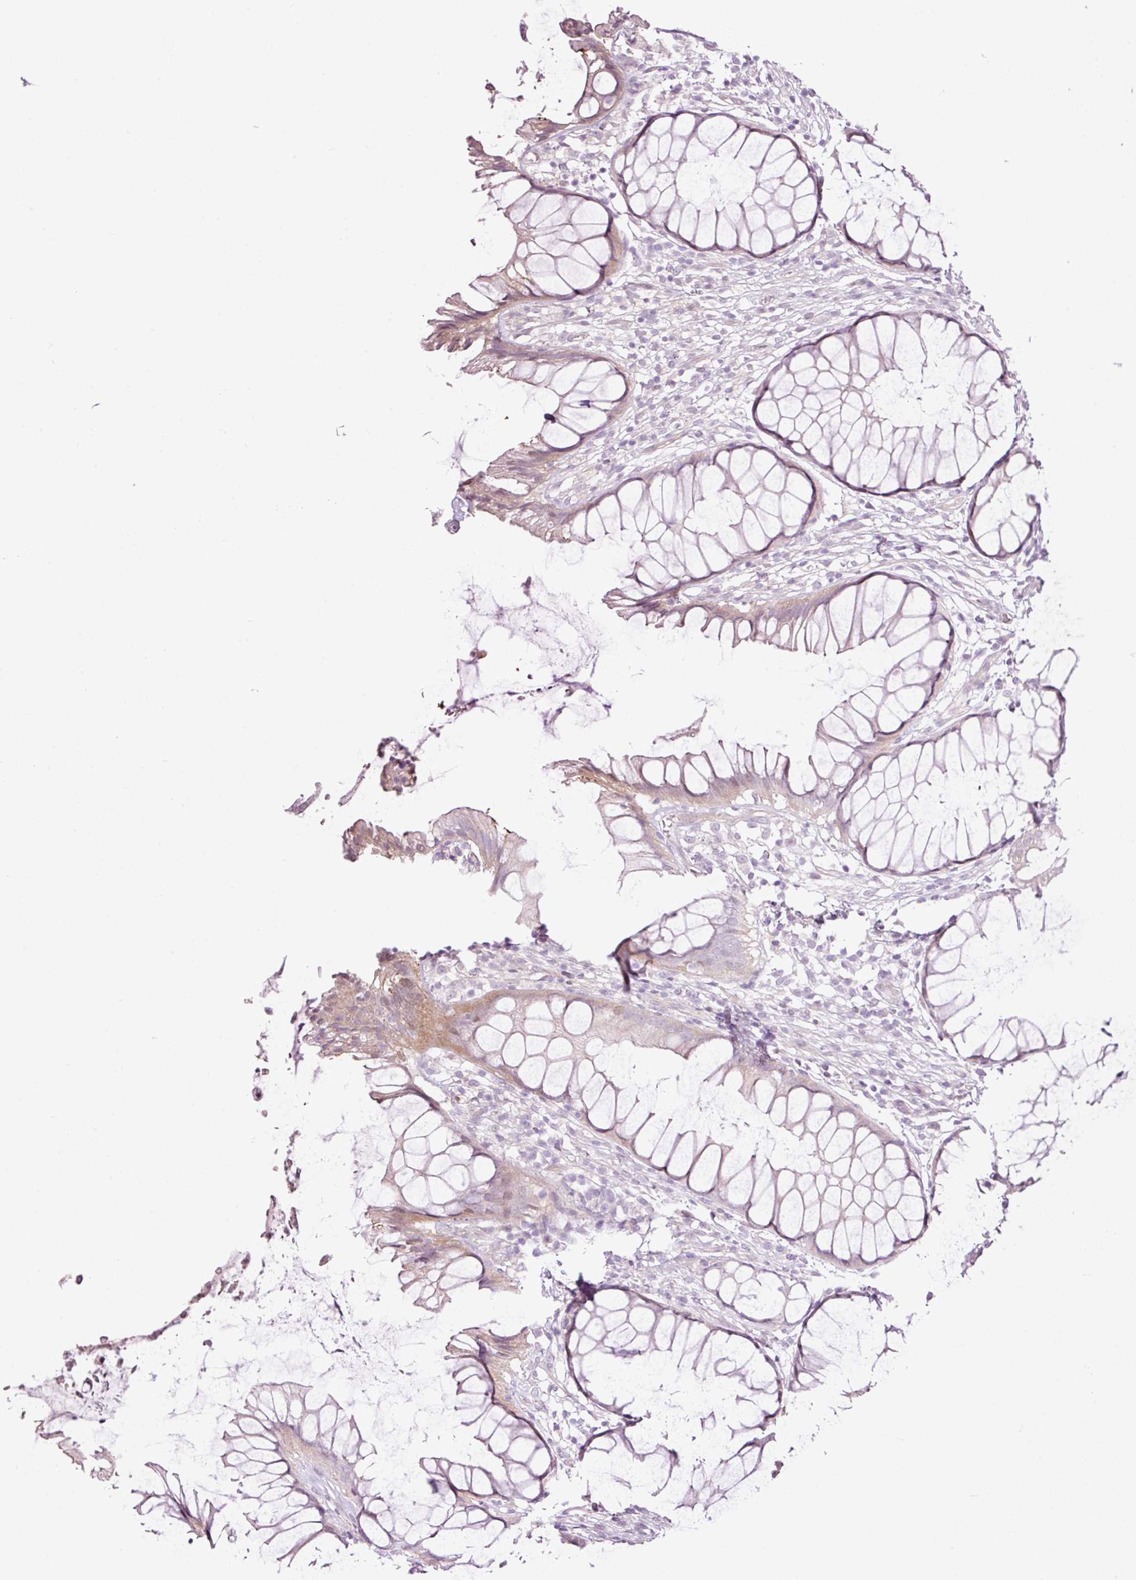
{"staining": {"intensity": "moderate", "quantity": "25%-75%", "location": "cytoplasmic/membranous"}, "tissue": "rectum", "cell_type": "Glandular cells", "image_type": "normal", "snomed": [{"axis": "morphology", "description": "Normal tissue, NOS"}, {"axis": "topography", "description": "Smooth muscle"}, {"axis": "topography", "description": "Rectum"}], "caption": "Human rectum stained with a protein marker shows moderate staining in glandular cells.", "gene": "FCRL4", "patient": {"sex": "male", "age": 53}}